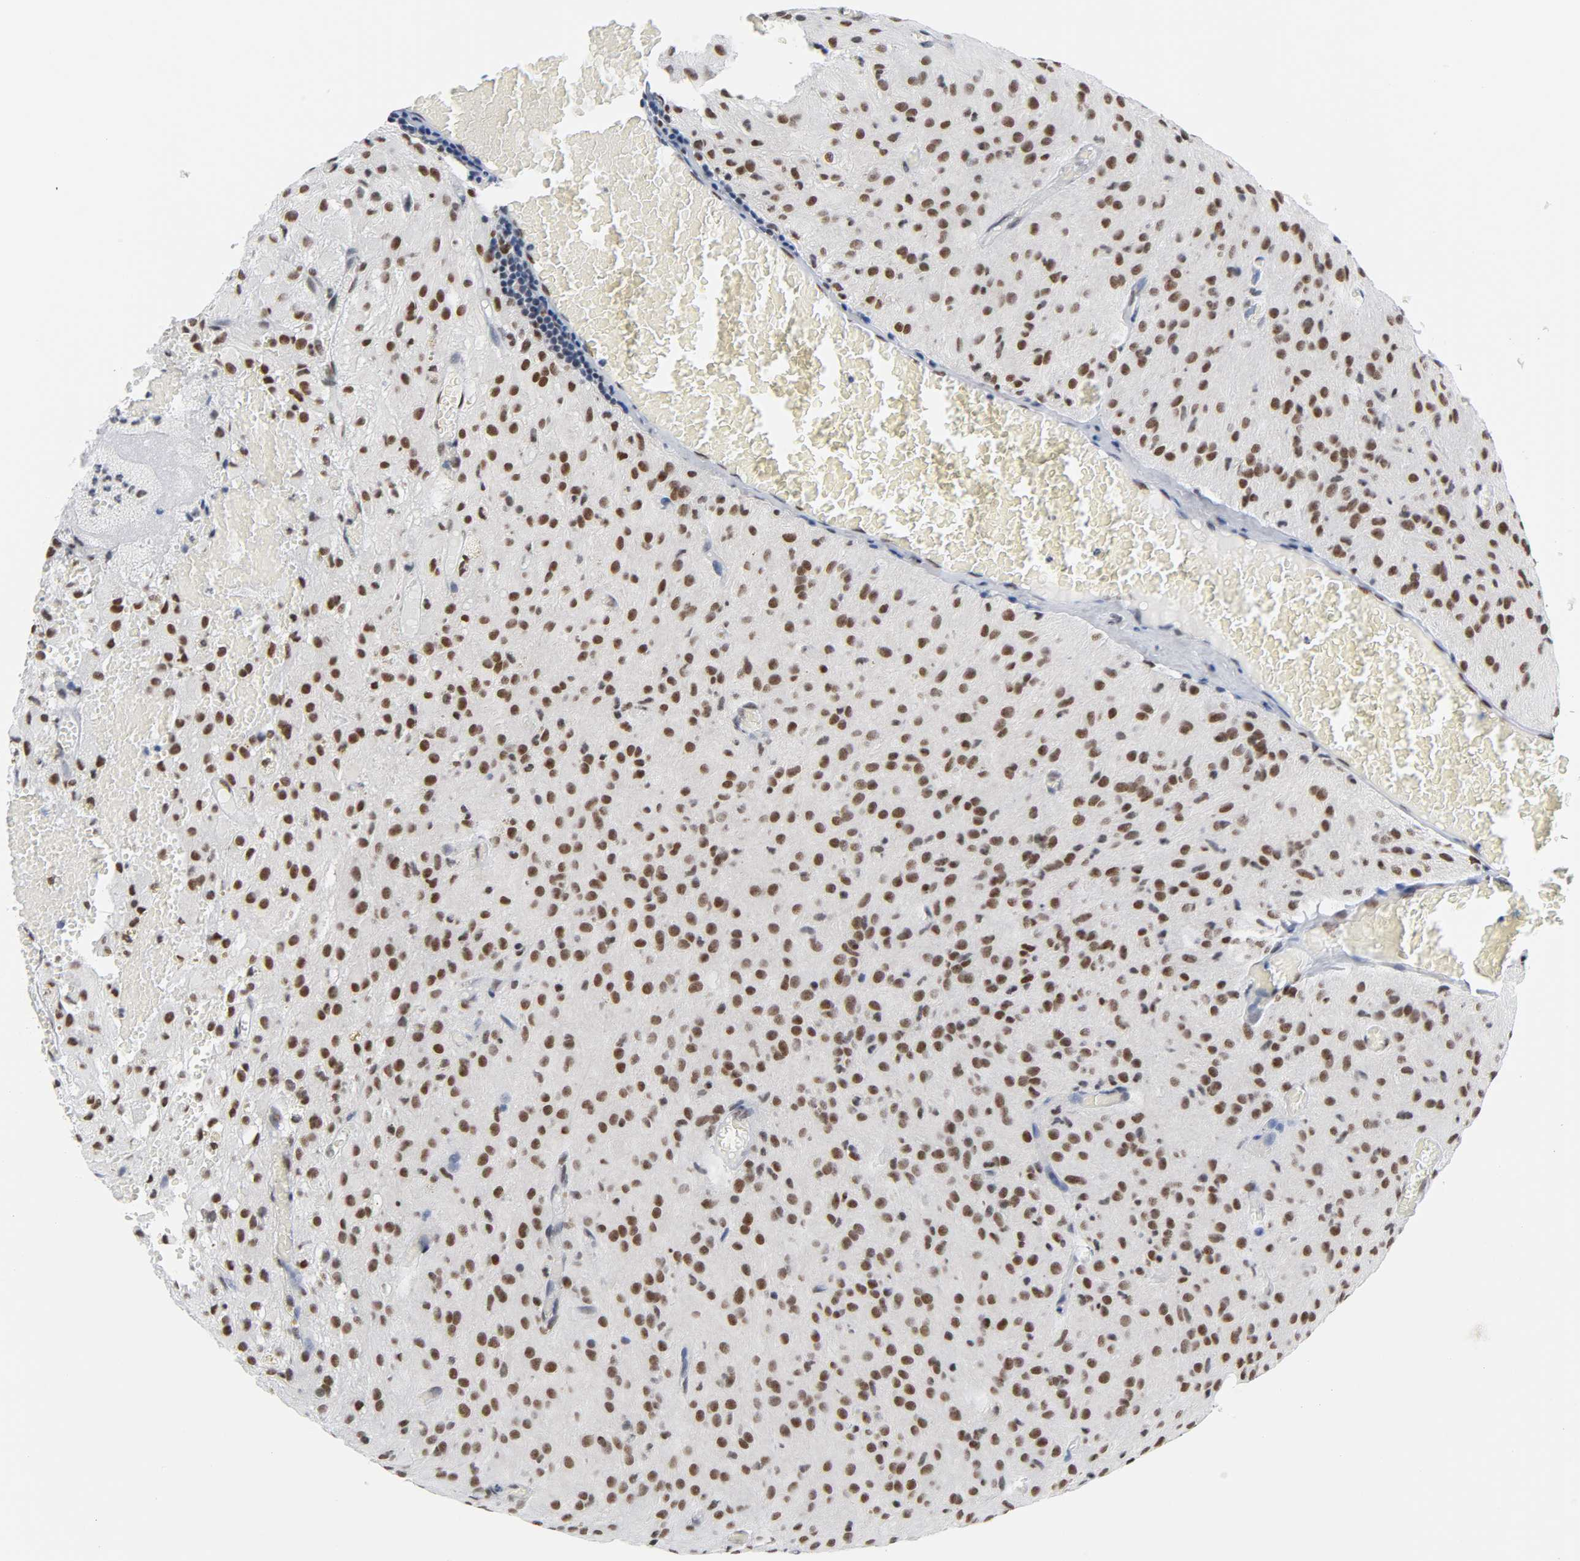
{"staining": {"intensity": "moderate", "quantity": ">75%", "location": "nuclear"}, "tissue": "glioma", "cell_type": "Tumor cells", "image_type": "cancer", "snomed": [{"axis": "morphology", "description": "Glioma, malignant, High grade"}, {"axis": "topography", "description": "Brain"}], "caption": "Immunohistochemical staining of human malignant glioma (high-grade) reveals moderate nuclear protein positivity in about >75% of tumor cells.", "gene": "CSTF2", "patient": {"sex": "female", "age": 59}}